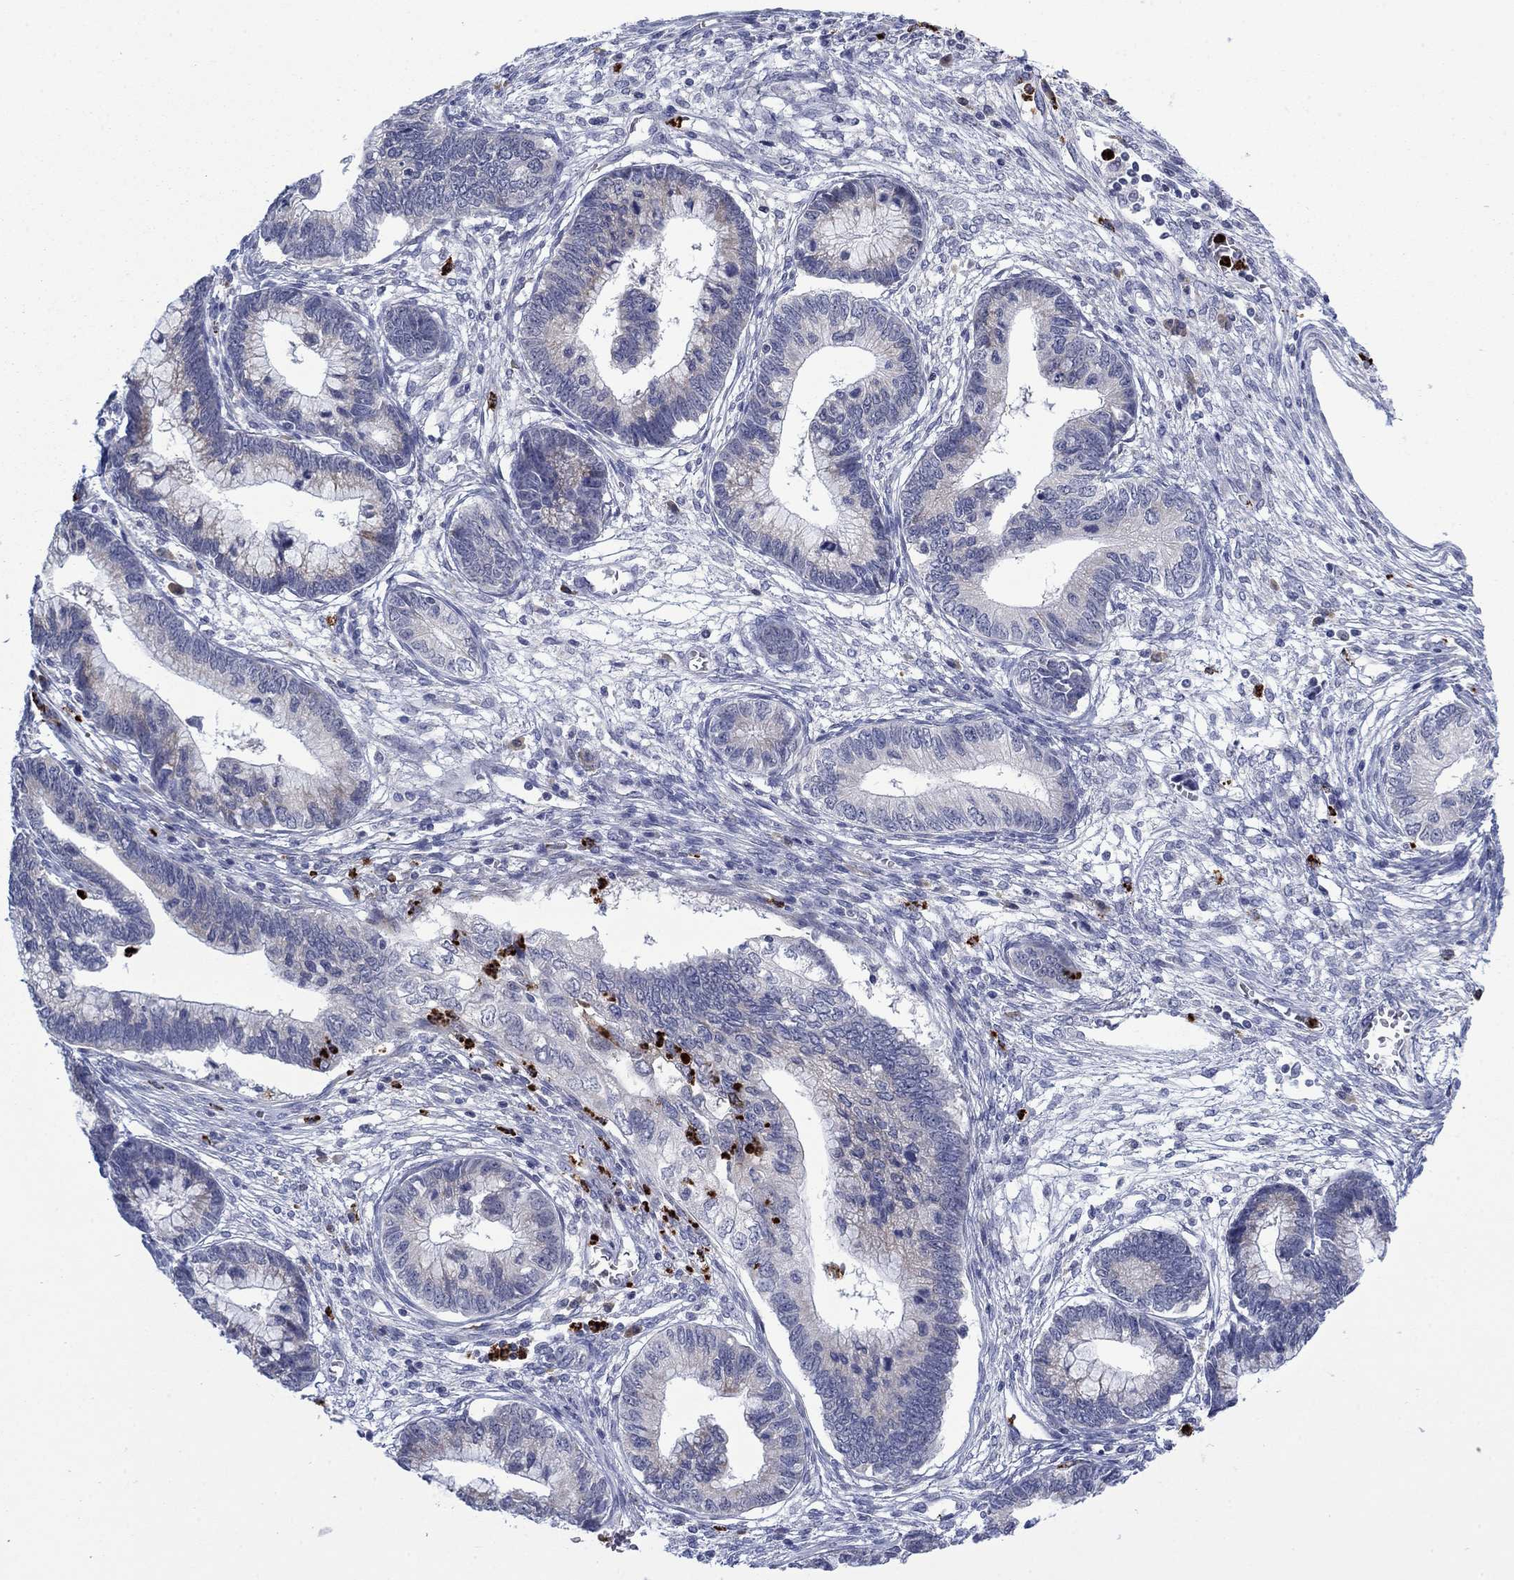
{"staining": {"intensity": "negative", "quantity": "none", "location": "none"}, "tissue": "cervical cancer", "cell_type": "Tumor cells", "image_type": "cancer", "snomed": [{"axis": "morphology", "description": "Adenocarcinoma, NOS"}, {"axis": "topography", "description": "Cervix"}], "caption": "Photomicrograph shows no significant protein expression in tumor cells of adenocarcinoma (cervical).", "gene": "MTRFR", "patient": {"sex": "female", "age": 44}}